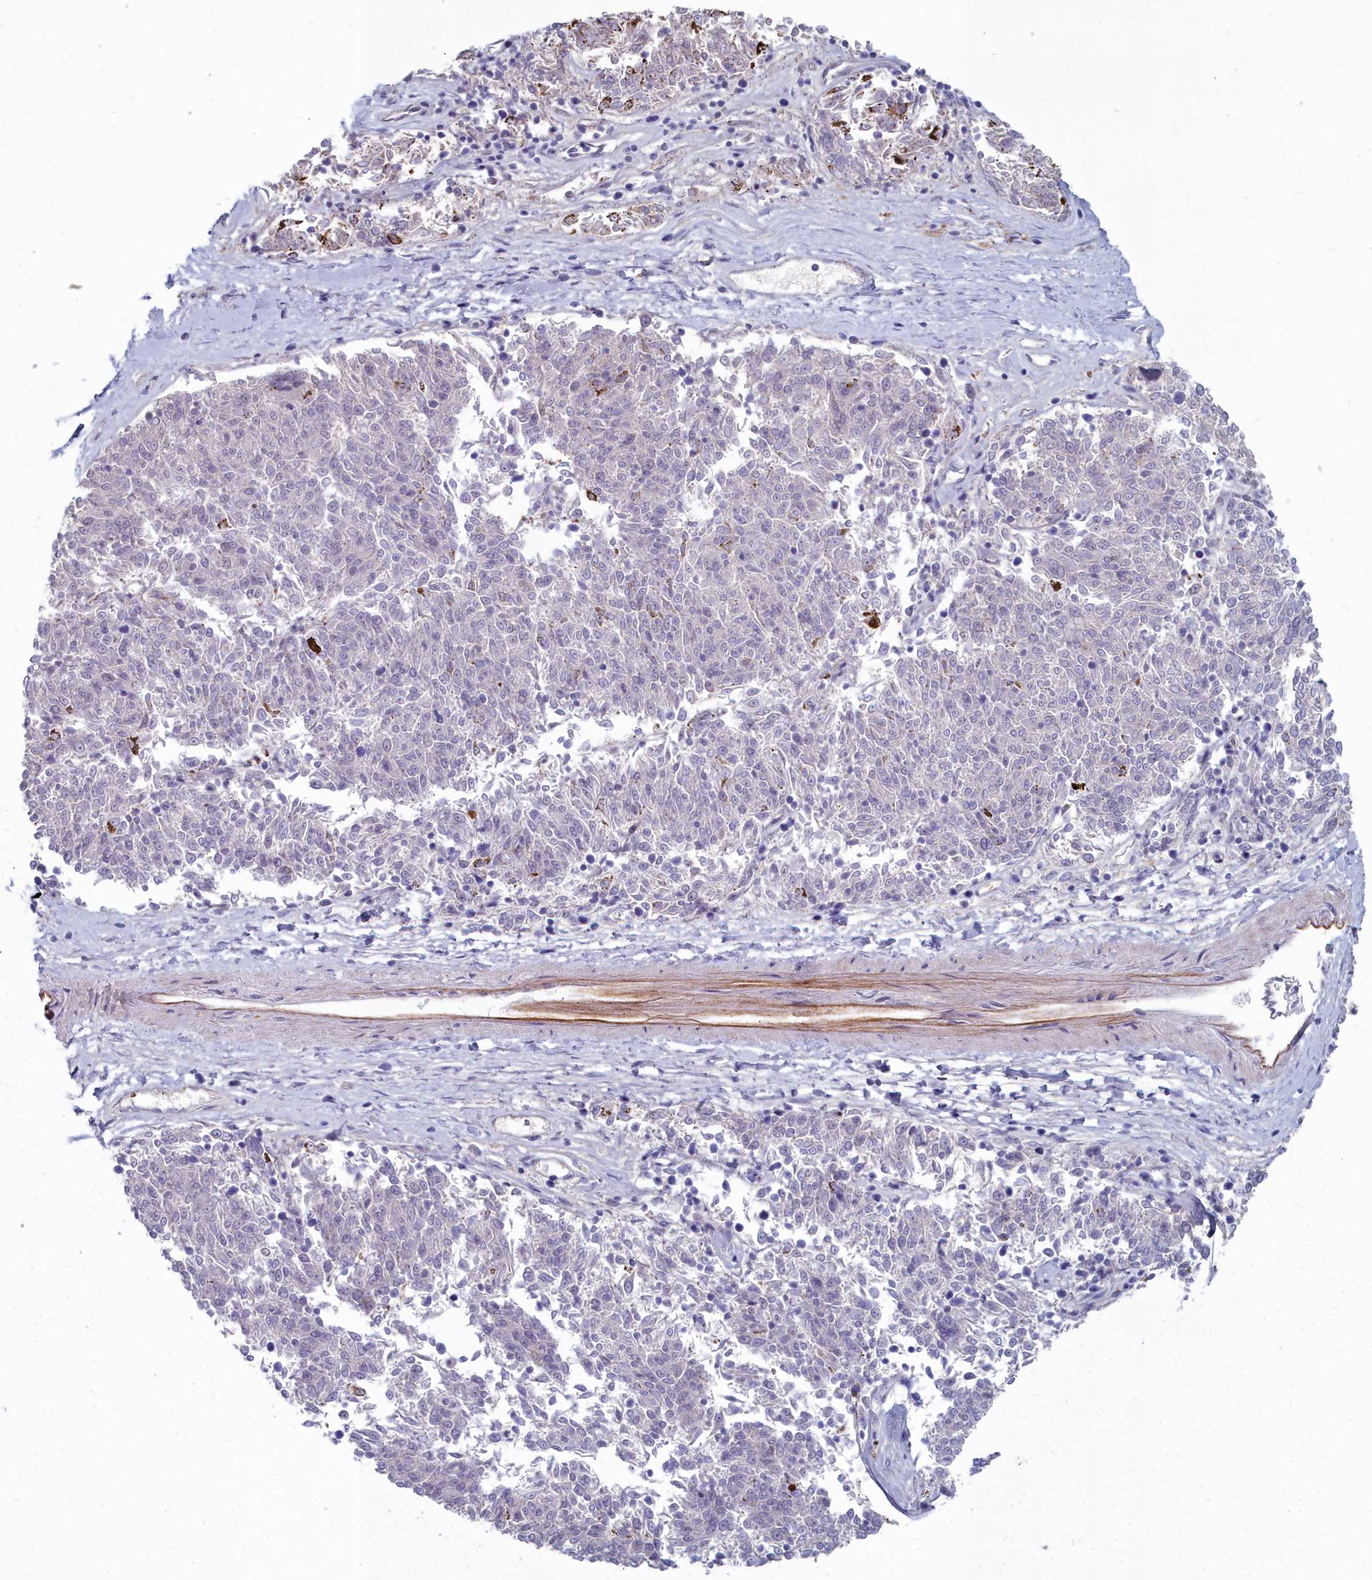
{"staining": {"intensity": "negative", "quantity": "none", "location": "none"}, "tissue": "melanoma", "cell_type": "Tumor cells", "image_type": "cancer", "snomed": [{"axis": "morphology", "description": "Malignant melanoma, NOS"}, {"axis": "topography", "description": "Skin"}], "caption": "DAB immunohistochemical staining of human melanoma displays no significant expression in tumor cells.", "gene": "RPS27A", "patient": {"sex": "female", "age": 72}}